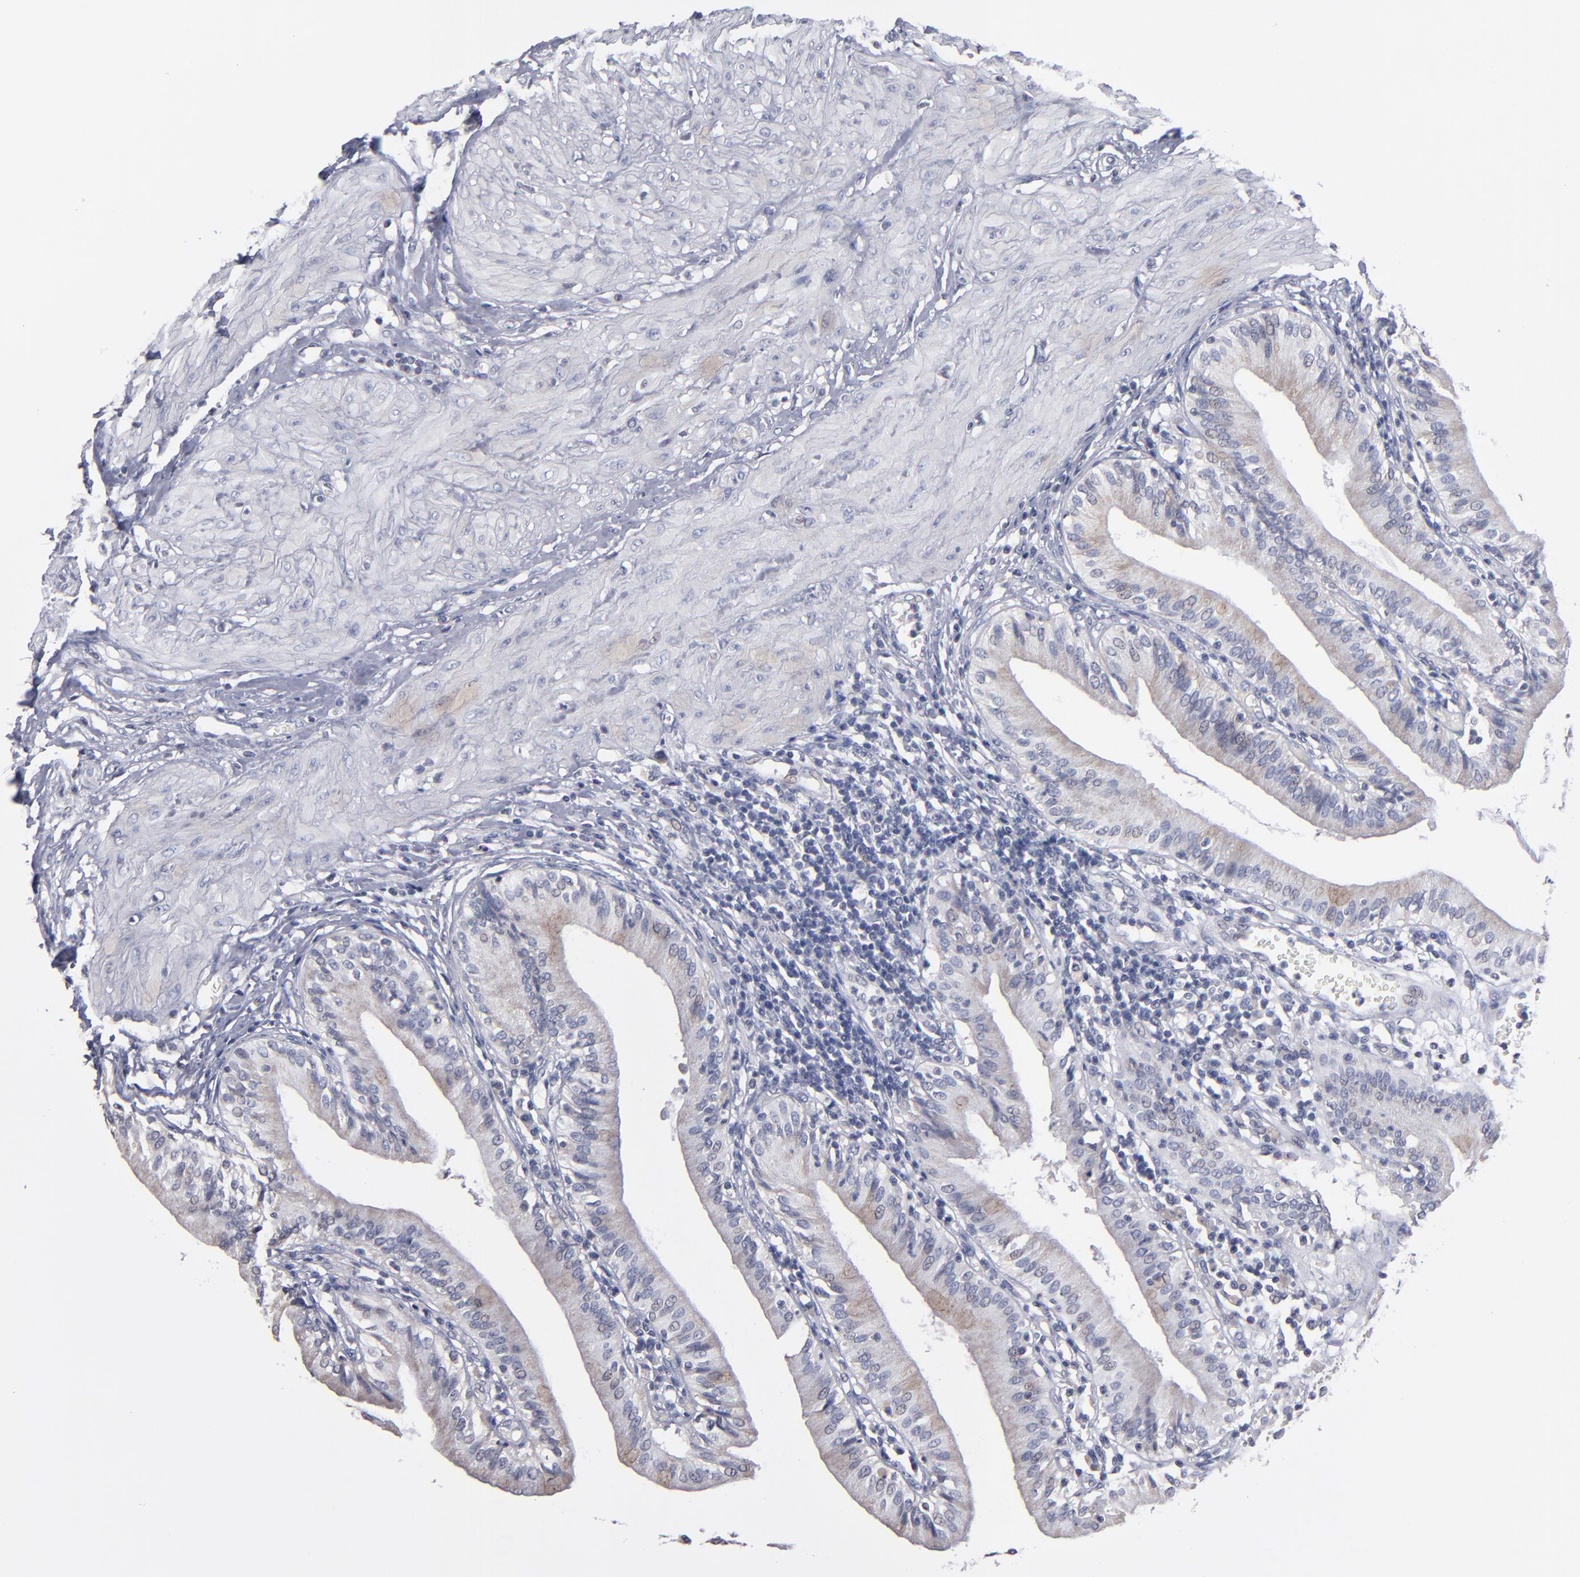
{"staining": {"intensity": "negative", "quantity": "none", "location": "none"}, "tissue": "gallbladder", "cell_type": "Glandular cells", "image_type": "normal", "snomed": [{"axis": "morphology", "description": "Normal tissue, NOS"}, {"axis": "topography", "description": "Gallbladder"}], "caption": "This is an immunohistochemistry (IHC) micrograph of benign human gallbladder. There is no staining in glandular cells.", "gene": "RPH3A", "patient": {"sex": "male", "age": 58}}